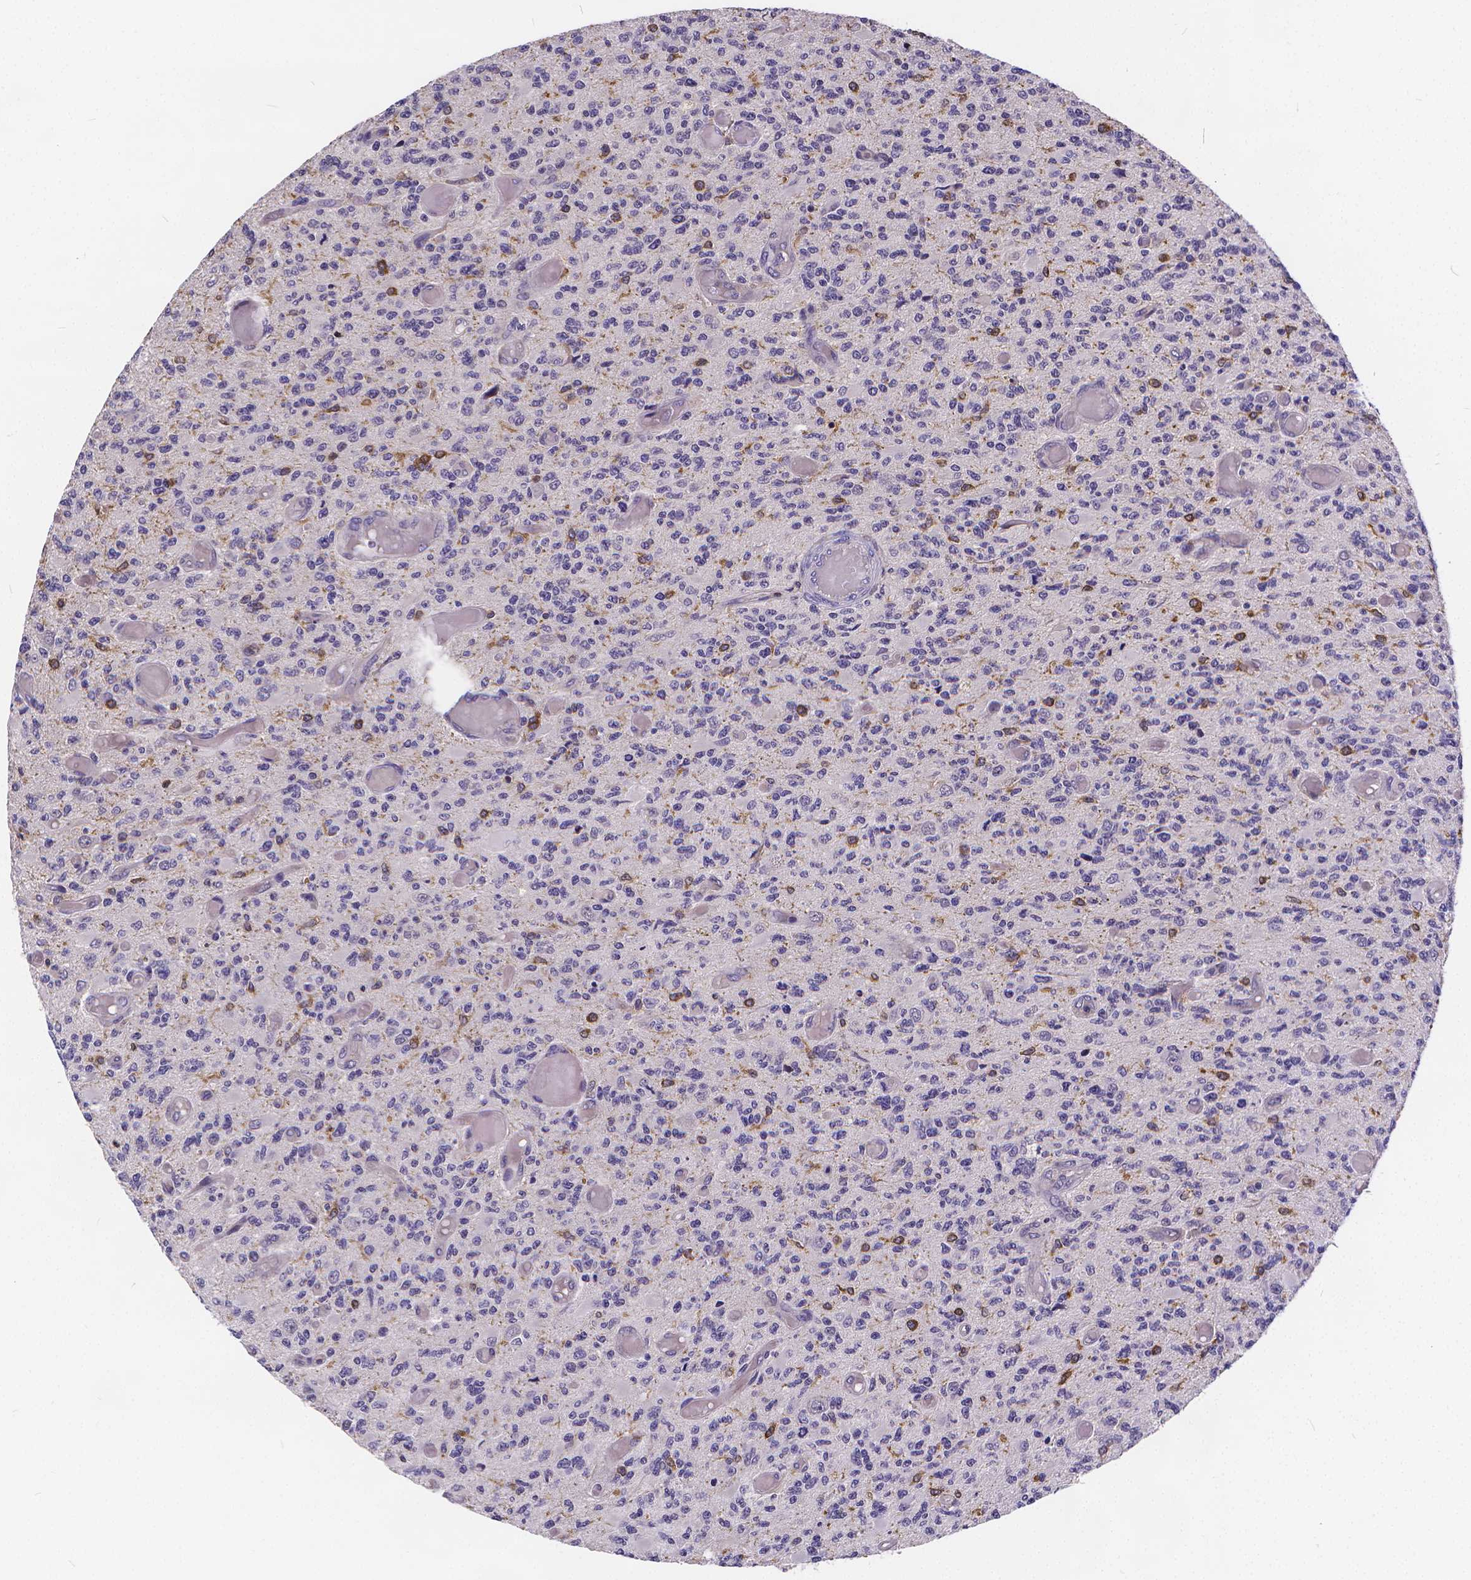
{"staining": {"intensity": "strong", "quantity": "<25%", "location": "cytoplasmic/membranous"}, "tissue": "glioma", "cell_type": "Tumor cells", "image_type": "cancer", "snomed": [{"axis": "morphology", "description": "Glioma, malignant, High grade"}, {"axis": "topography", "description": "Brain"}], "caption": "Tumor cells reveal medium levels of strong cytoplasmic/membranous positivity in about <25% of cells in human malignant high-grade glioma.", "gene": "GLRB", "patient": {"sex": "female", "age": 63}}